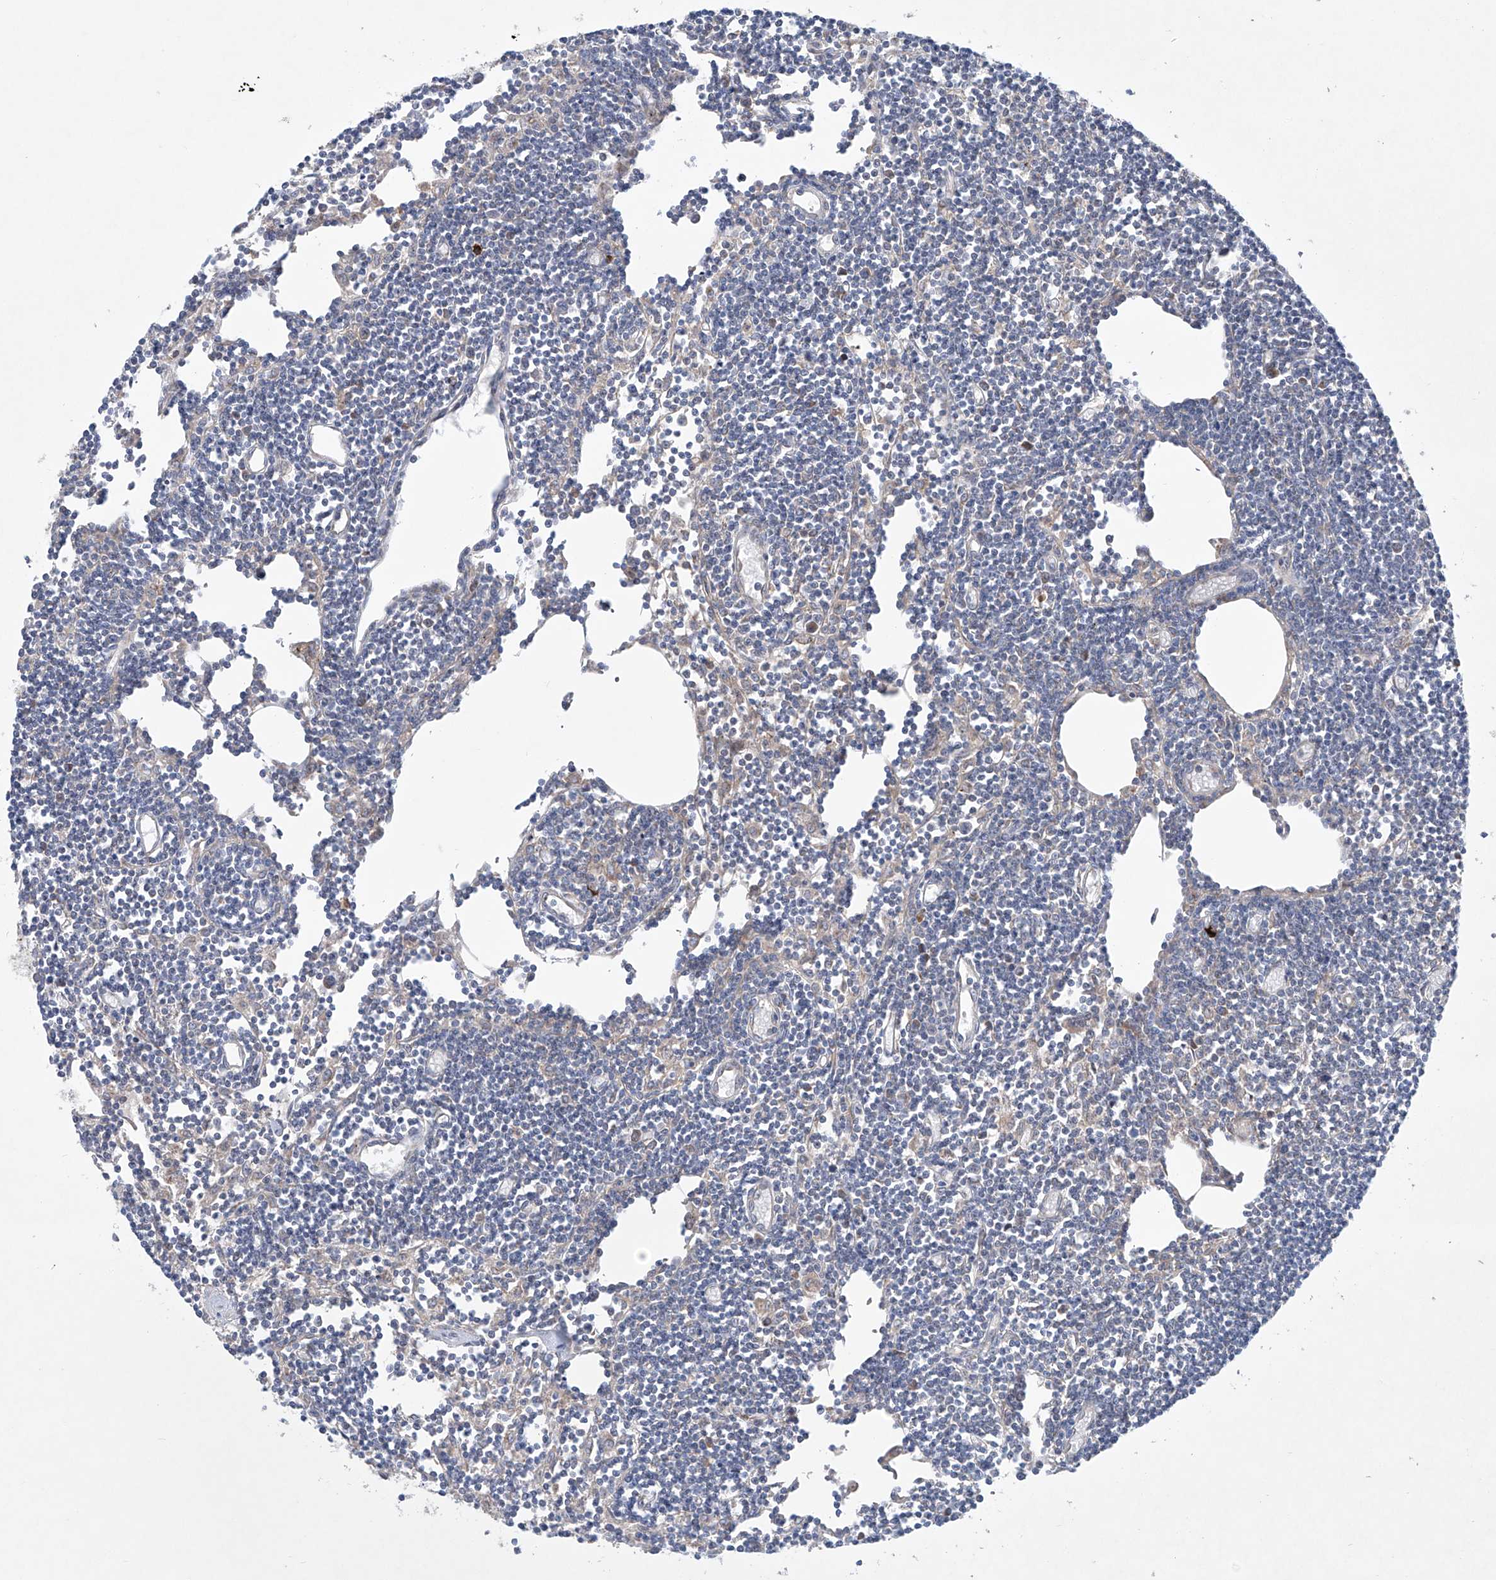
{"staining": {"intensity": "negative", "quantity": "none", "location": "none"}, "tissue": "lymph node", "cell_type": "Germinal center cells", "image_type": "normal", "snomed": [{"axis": "morphology", "description": "Normal tissue, NOS"}, {"axis": "topography", "description": "Lymph node"}], "caption": "The photomicrograph shows no significant staining in germinal center cells of lymph node. The staining was performed using DAB to visualize the protein expression in brown, while the nuclei were stained in blue with hematoxylin (Magnification: 20x).", "gene": "KLC4", "patient": {"sex": "female", "age": 11}}